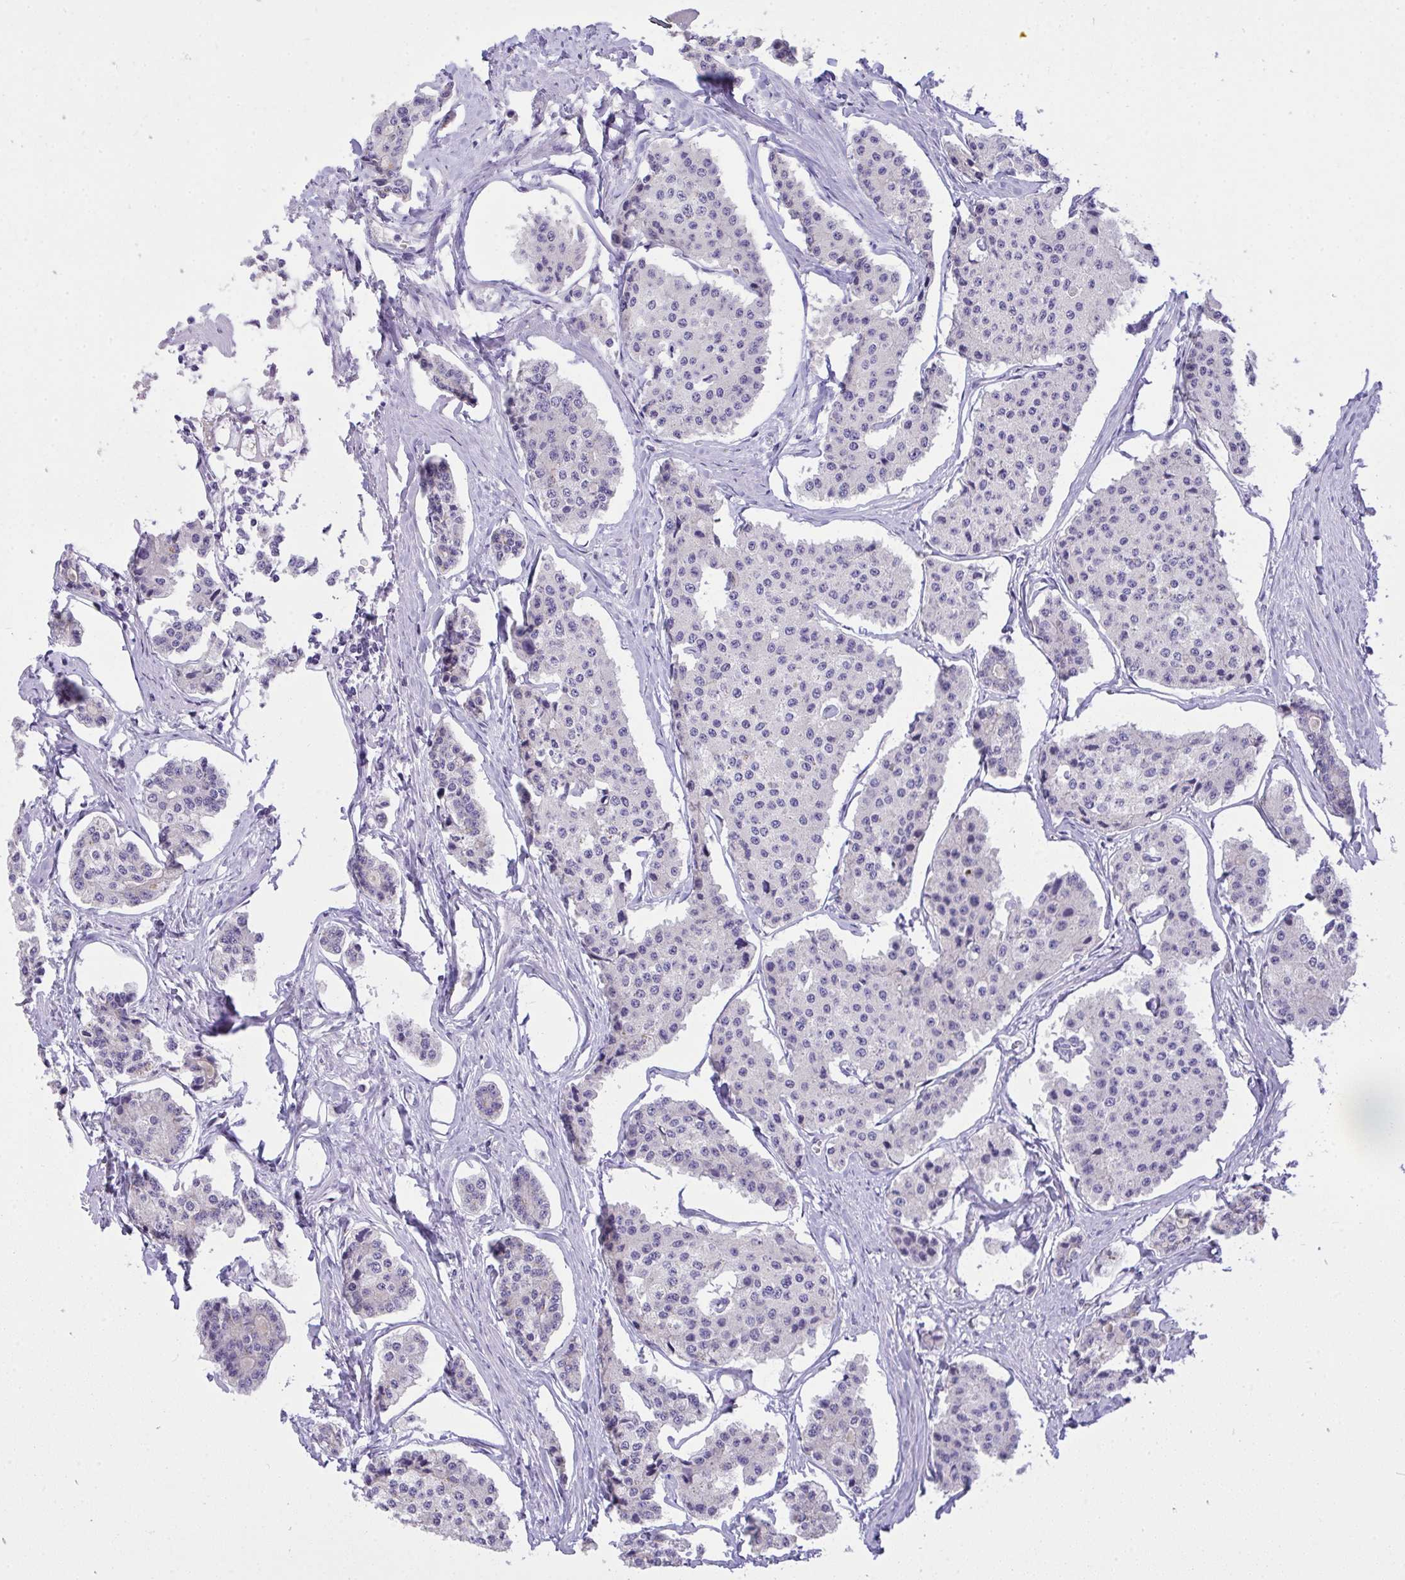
{"staining": {"intensity": "negative", "quantity": "none", "location": "none"}, "tissue": "carcinoid", "cell_type": "Tumor cells", "image_type": "cancer", "snomed": [{"axis": "morphology", "description": "Carcinoid, malignant, NOS"}, {"axis": "topography", "description": "Small intestine"}], "caption": "Immunohistochemical staining of human carcinoid (malignant) displays no significant staining in tumor cells. (DAB immunohistochemistry (IHC) visualized using brightfield microscopy, high magnification).", "gene": "VGLL3", "patient": {"sex": "female", "age": 65}}